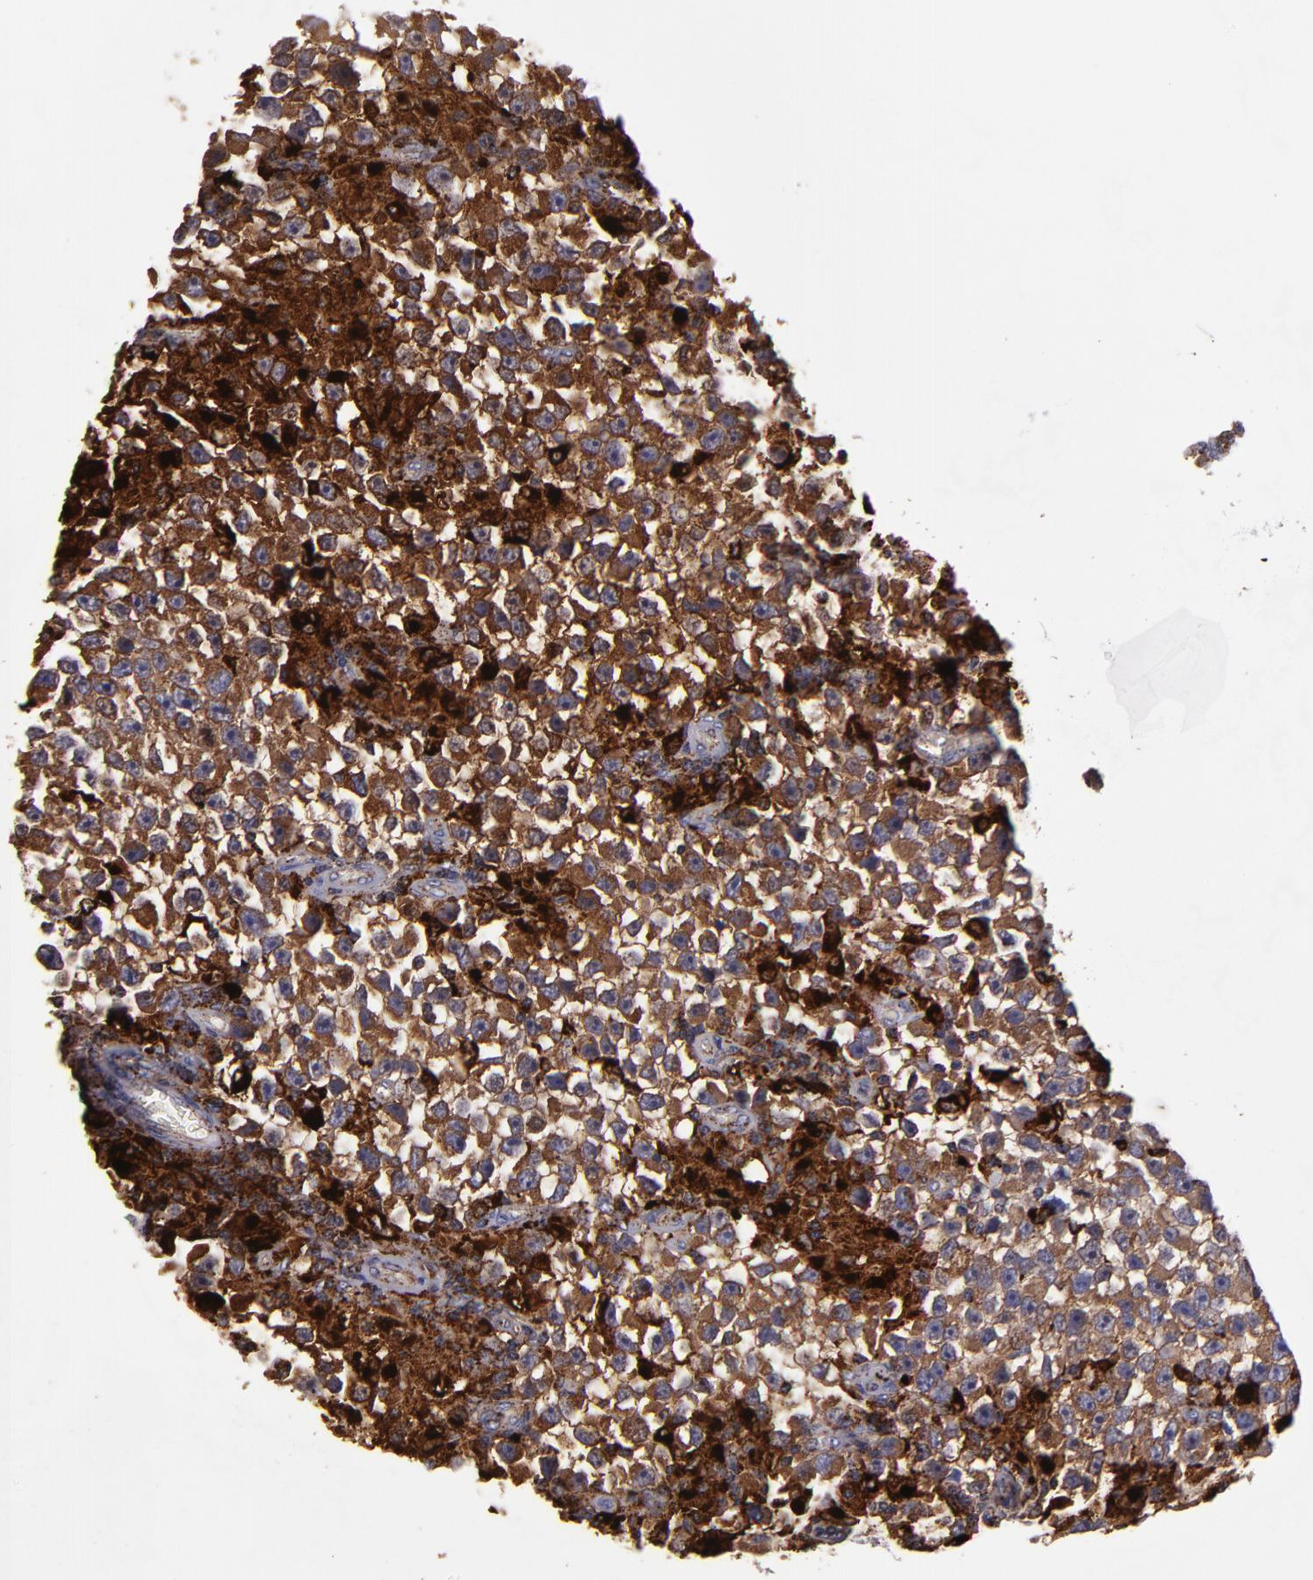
{"staining": {"intensity": "strong", "quantity": ">75%", "location": "cytoplasmic/membranous"}, "tissue": "testis cancer", "cell_type": "Tumor cells", "image_type": "cancer", "snomed": [{"axis": "morphology", "description": "Seminoma, NOS"}, {"axis": "topography", "description": "Testis"}], "caption": "This histopathology image exhibits immunohistochemistry (IHC) staining of human testis cancer, with high strong cytoplasmic/membranous expression in about >75% of tumor cells.", "gene": "CTSS", "patient": {"sex": "male", "age": 33}}